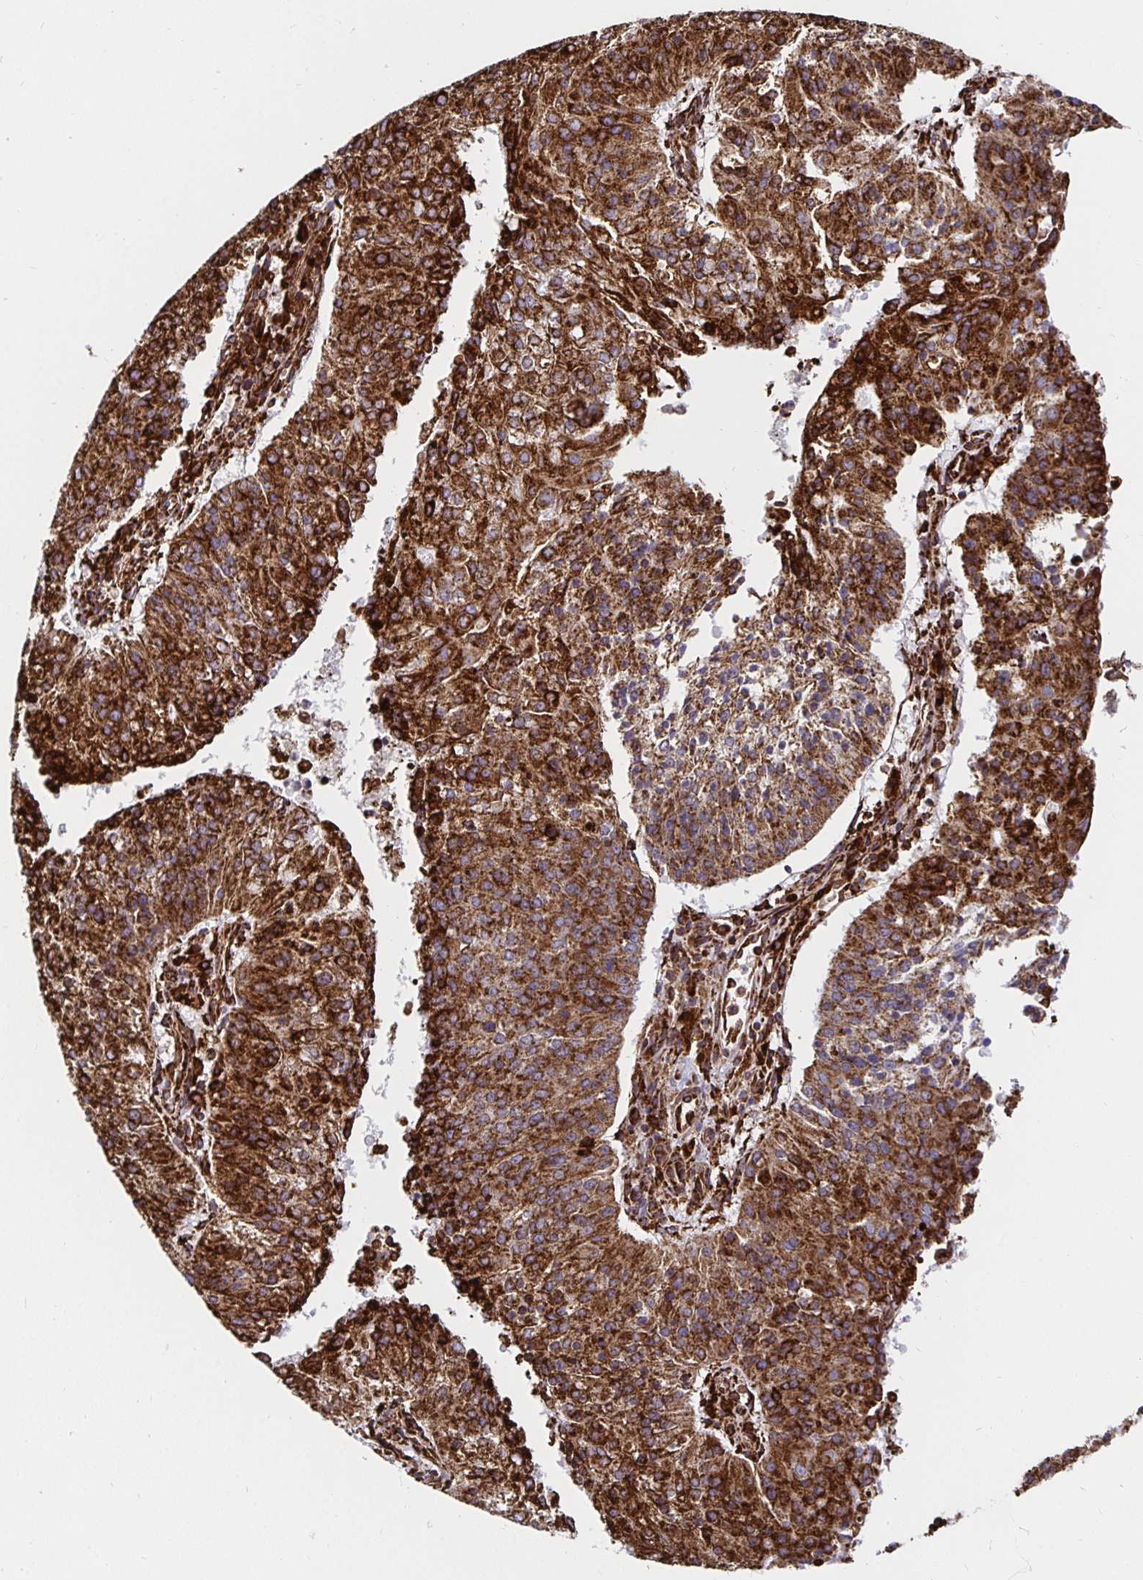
{"staining": {"intensity": "strong", "quantity": ">75%", "location": "cytoplasmic/membranous"}, "tissue": "endometrial cancer", "cell_type": "Tumor cells", "image_type": "cancer", "snomed": [{"axis": "morphology", "description": "Adenocarcinoma, NOS"}, {"axis": "topography", "description": "Endometrium"}], "caption": "Endometrial cancer tissue displays strong cytoplasmic/membranous staining in approximately >75% of tumor cells, visualized by immunohistochemistry.", "gene": "SMYD3", "patient": {"sex": "female", "age": 82}}